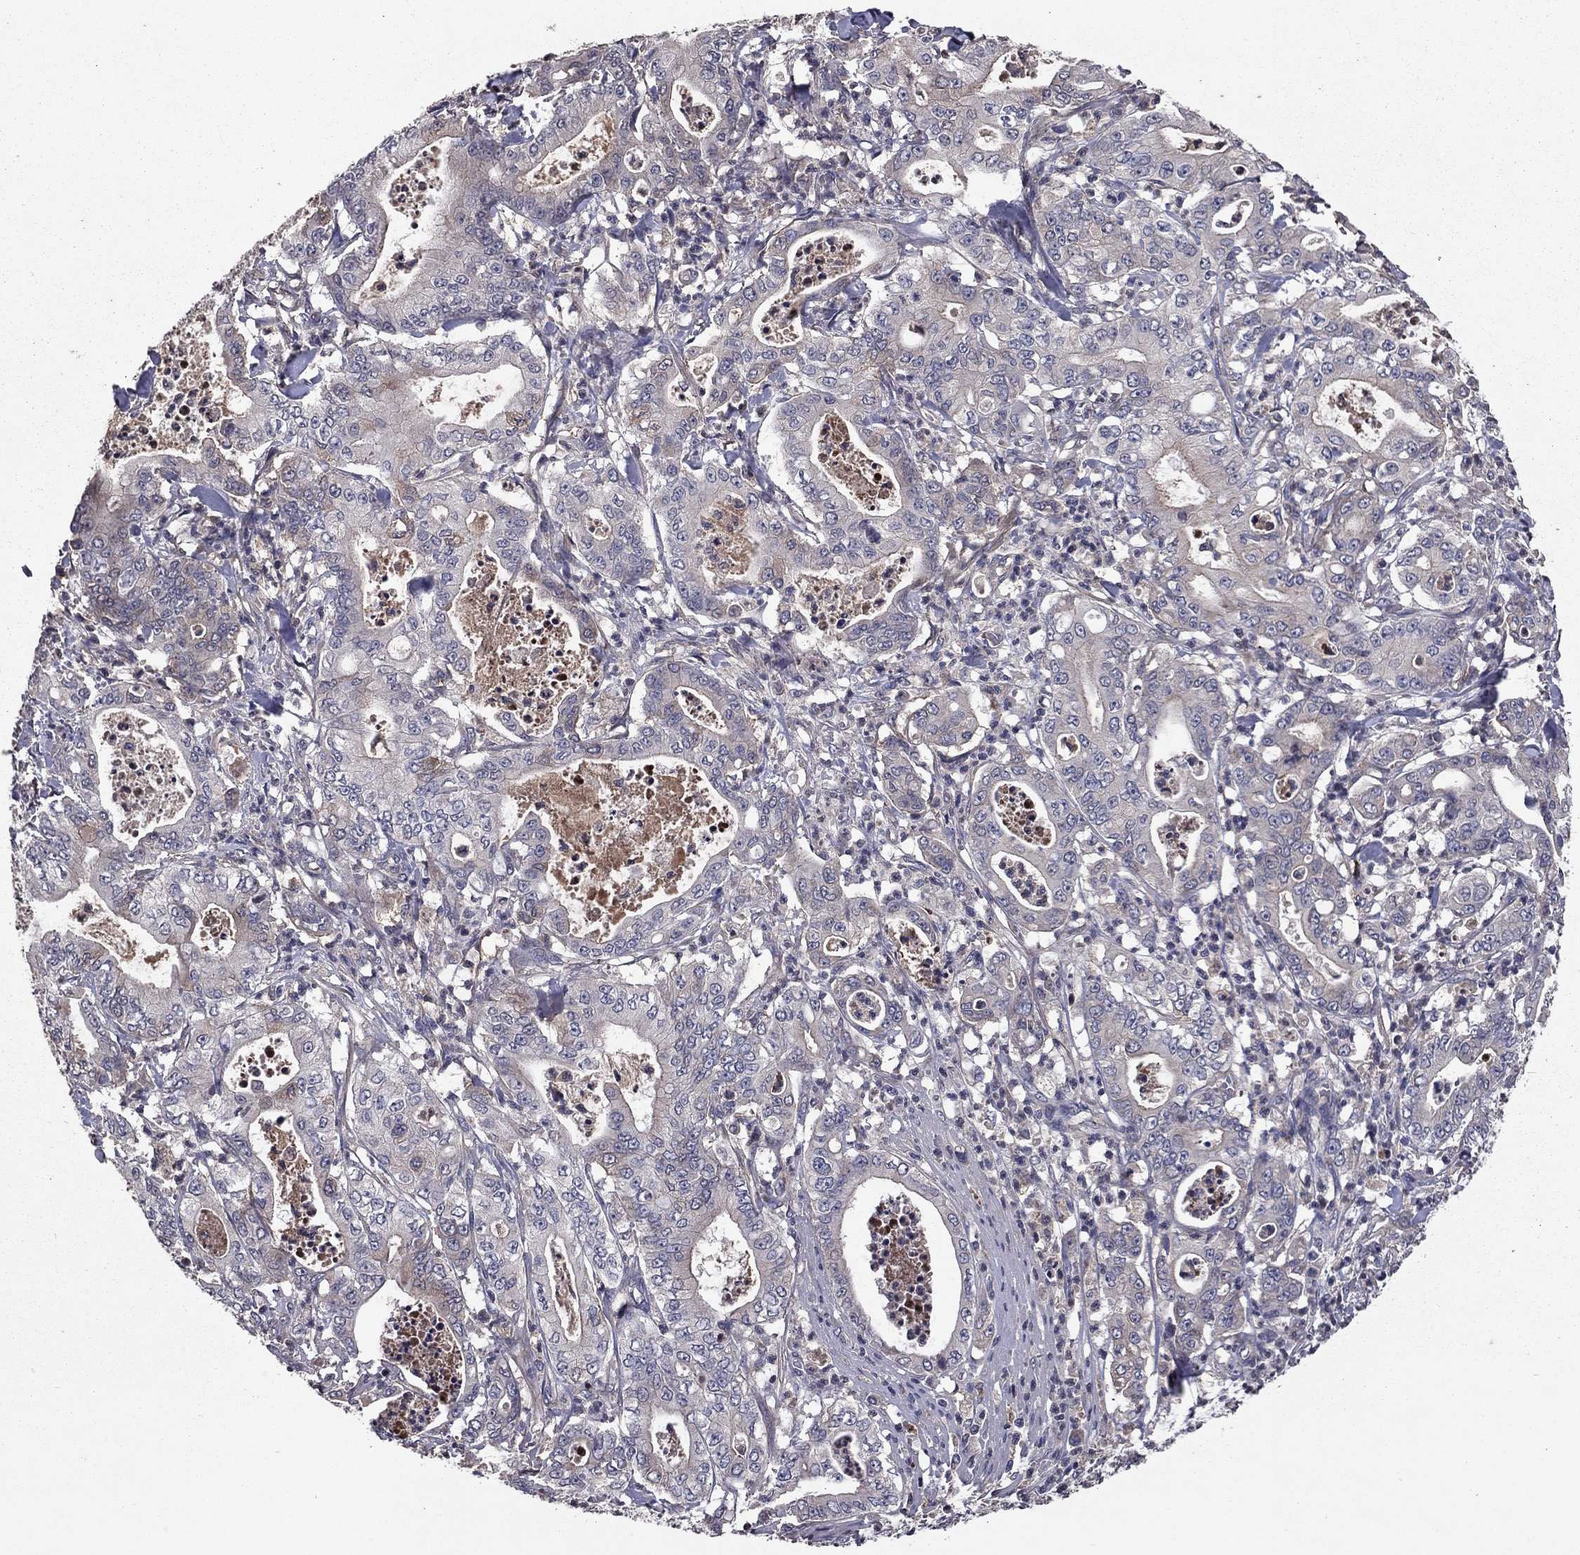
{"staining": {"intensity": "negative", "quantity": "none", "location": "none"}, "tissue": "pancreatic cancer", "cell_type": "Tumor cells", "image_type": "cancer", "snomed": [{"axis": "morphology", "description": "Adenocarcinoma, NOS"}, {"axis": "topography", "description": "Pancreas"}], "caption": "Tumor cells show no significant protein expression in pancreatic adenocarcinoma.", "gene": "PROS1", "patient": {"sex": "male", "age": 71}}